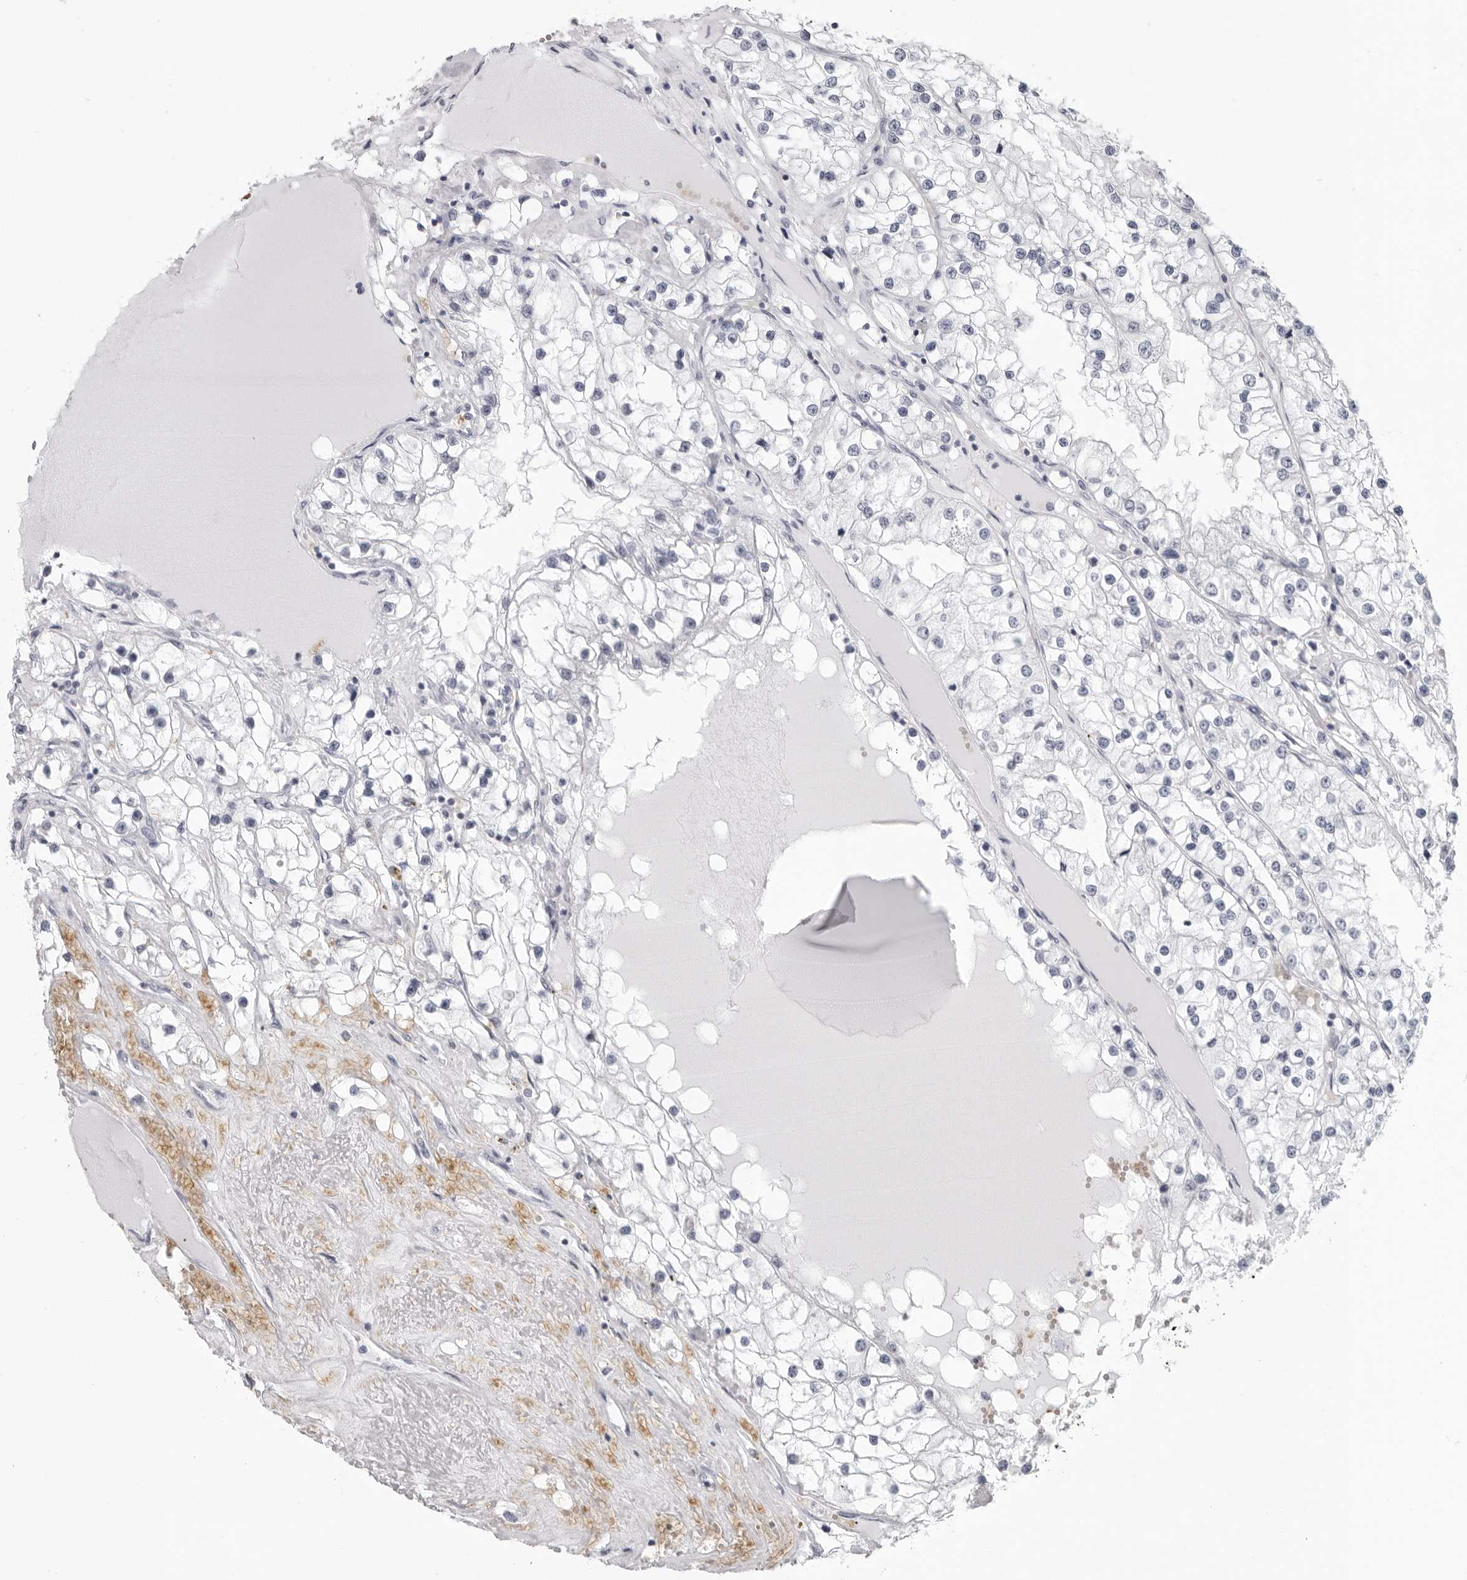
{"staining": {"intensity": "negative", "quantity": "none", "location": "none"}, "tissue": "renal cancer", "cell_type": "Tumor cells", "image_type": "cancer", "snomed": [{"axis": "morphology", "description": "Adenocarcinoma, NOS"}, {"axis": "topography", "description": "Kidney"}], "caption": "Immunohistochemistry of adenocarcinoma (renal) demonstrates no positivity in tumor cells. (IHC, brightfield microscopy, high magnification).", "gene": "EPB41", "patient": {"sex": "male", "age": 68}}